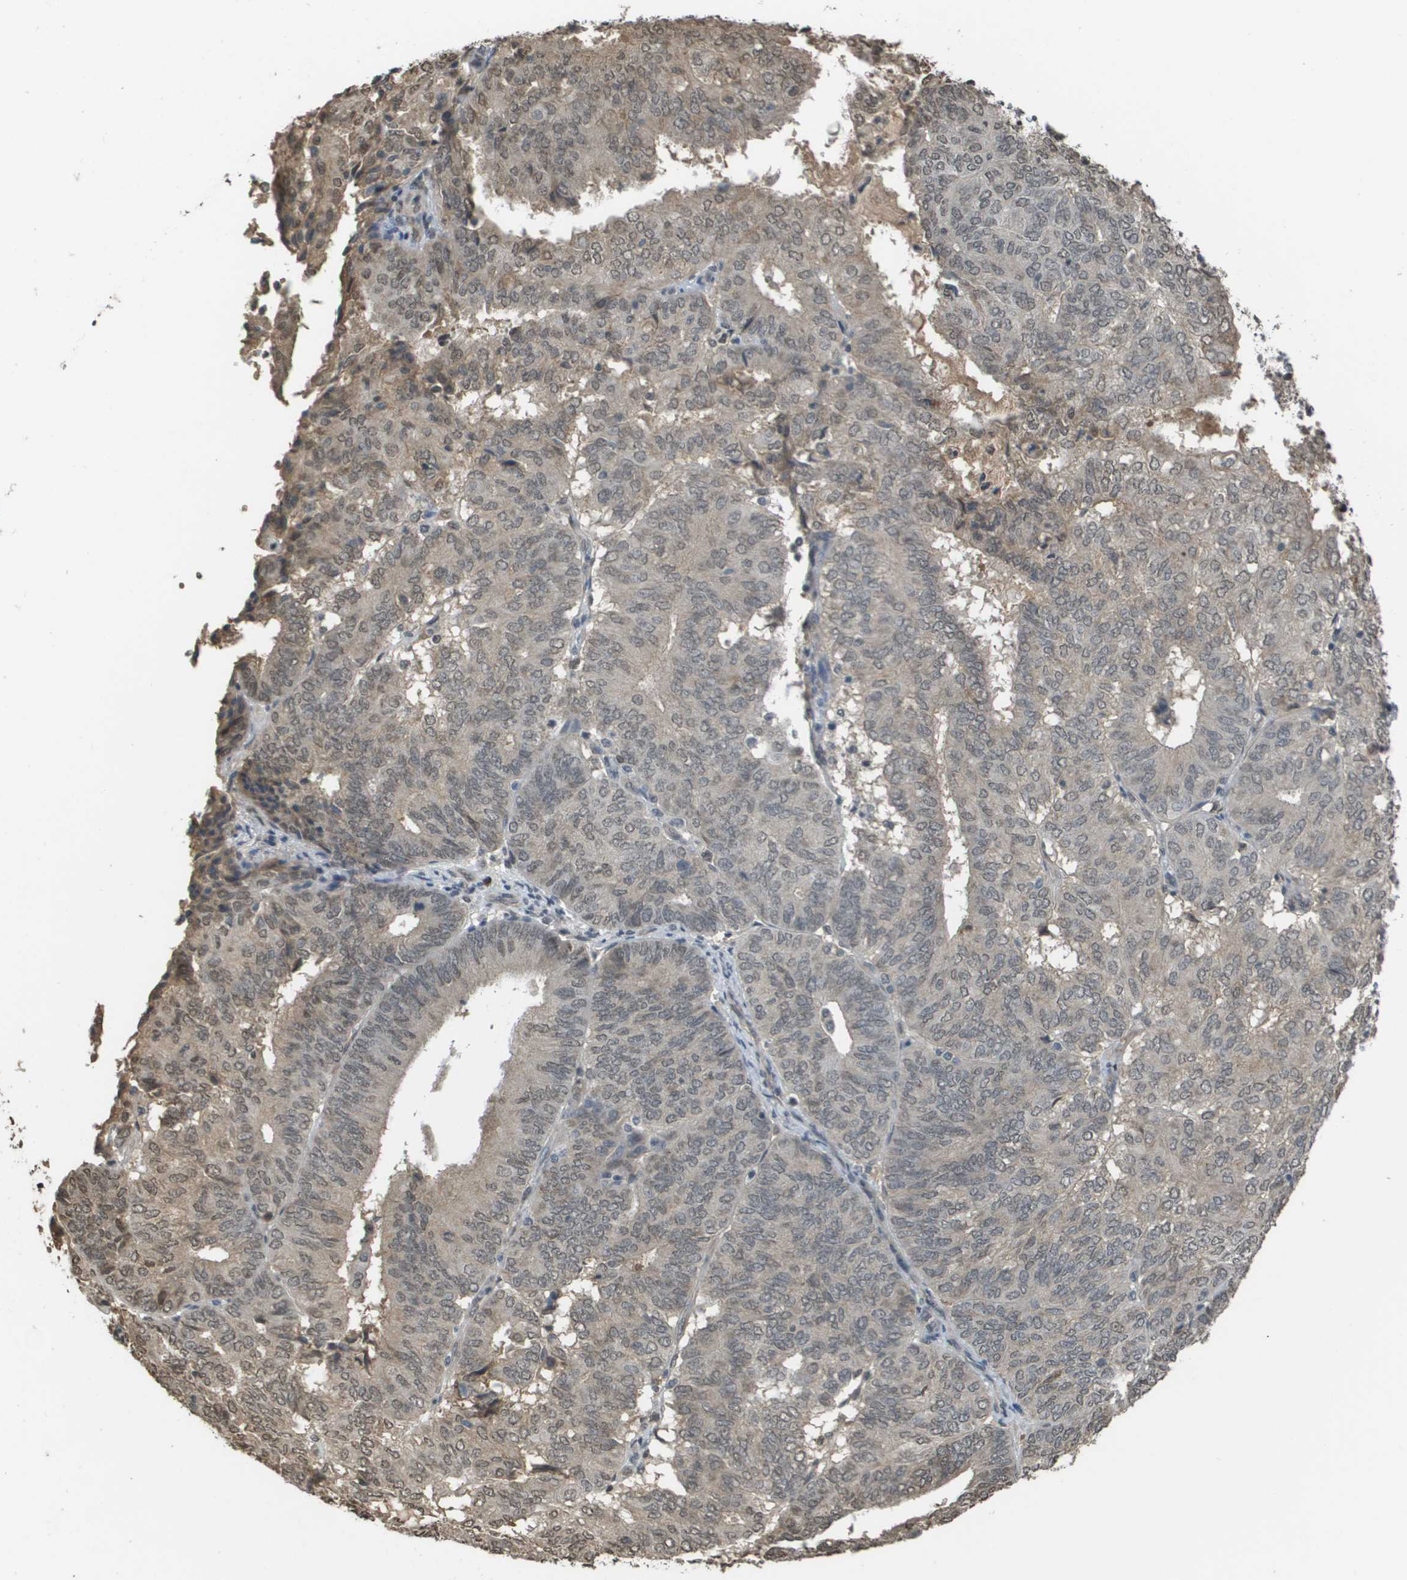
{"staining": {"intensity": "weak", "quantity": "25%-75%", "location": "cytoplasmic/membranous,nuclear"}, "tissue": "endometrial cancer", "cell_type": "Tumor cells", "image_type": "cancer", "snomed": [{"axis": "morphology", "description": "Adenocarcinoma, NOS"}, {"axis": "topography", "description": "Uterus"}], "caption": "A brown stain labels weak cytoplasmic/membranous and nuclear staining of a protein in human endometrial cancer (adenocarcinoma) tumor cells.", "gene": "NDRG2", "patient": {"sex": "female", "age": 60}}